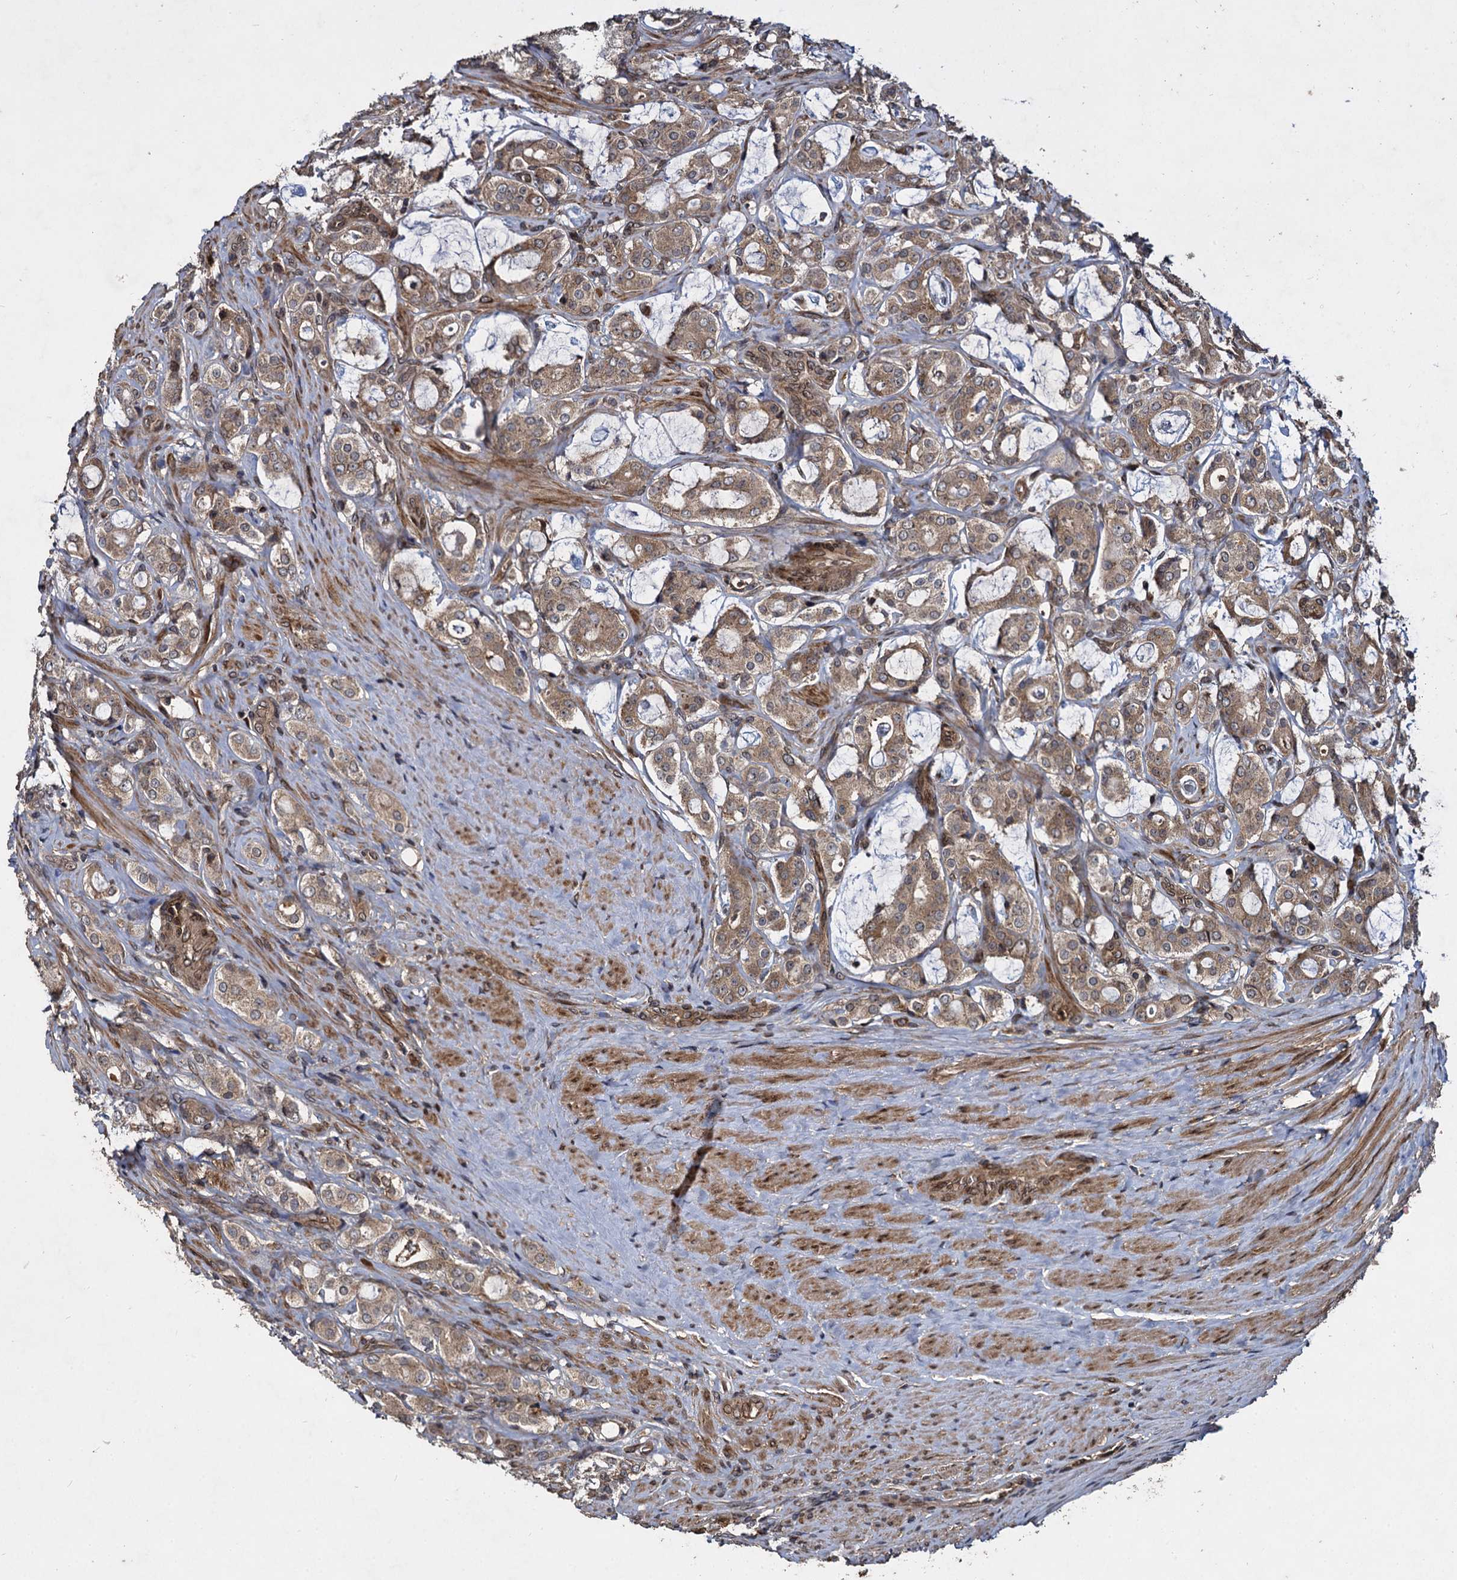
{"staining": {"intensity": "moderate", "quantity": ">75%", "location": "cytoplasmic/membranous"}, "tissue": "prostate cancer", "cell_type": "Tumor cells", "image_type": "cancer", "snomed": [{"axis": "morphology", "description": "Adenocarcinoma, High grade"}, {"axis": "topography", "description": "Prostate"}], "caption": "Immunohistochemistry of prostate cancer exhibits medium levels of moderate cytoplasmic/membranous staining in approximately >75% of tumor cells.", "gene": "DCP1B", "patient": {"sex": "male", "age": 63}}